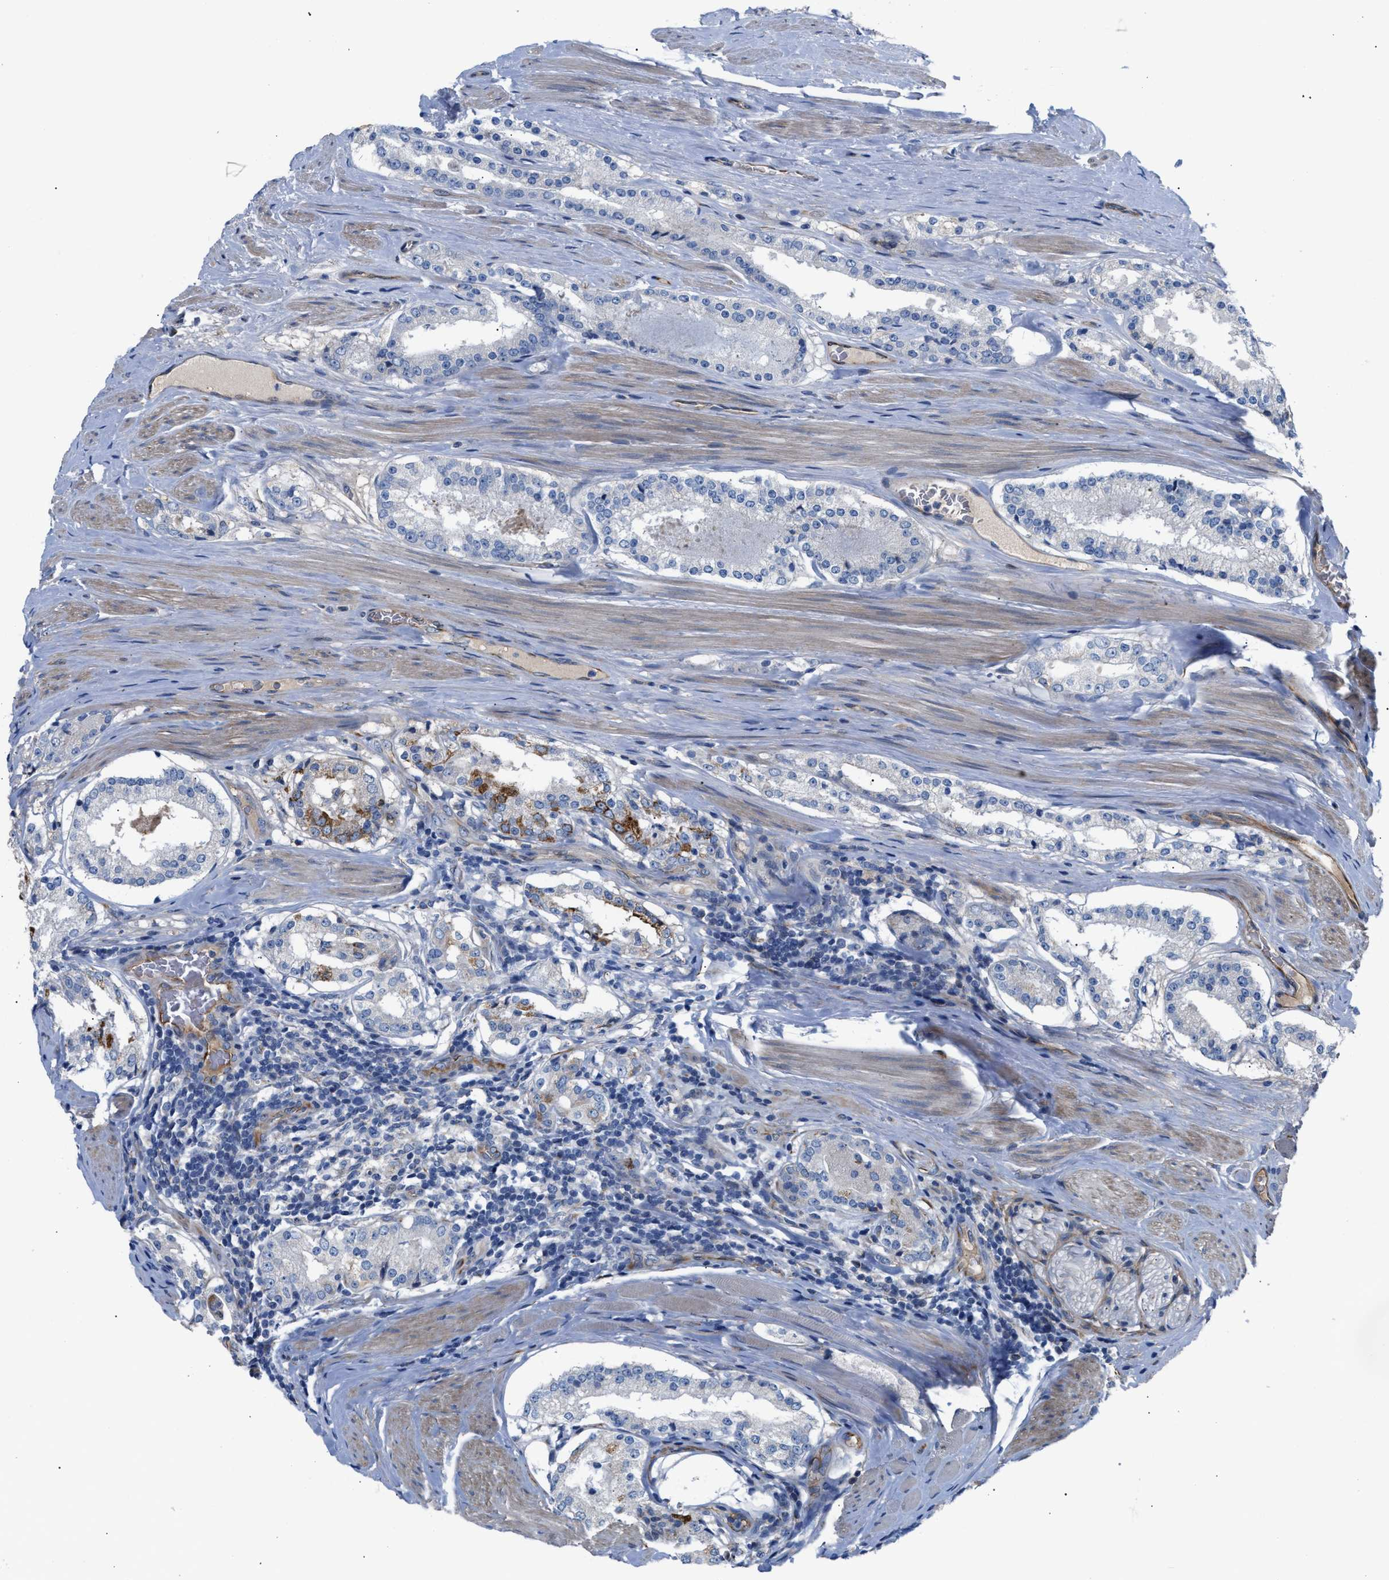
{"staining": {"intensity": "moderate", "quantity": "<25%", "location": "cytoplasmic/membranous"}, "tissue": "prostate cancer", "cell_type": "Tumor cells", "image_type": "cancer", "snomed": [{"axis": "morphology", "description": "Adenocarcinoma, Low grade"}, {"axis": "topography", "description": "Prostate"}], "caption": "Prostate adenocarcinoma (low-grade) stained with a protein marker reveals moderate staining in tumor cells.", "gene": "TFPI", "patient": {"sex": "male", "age": 63}}